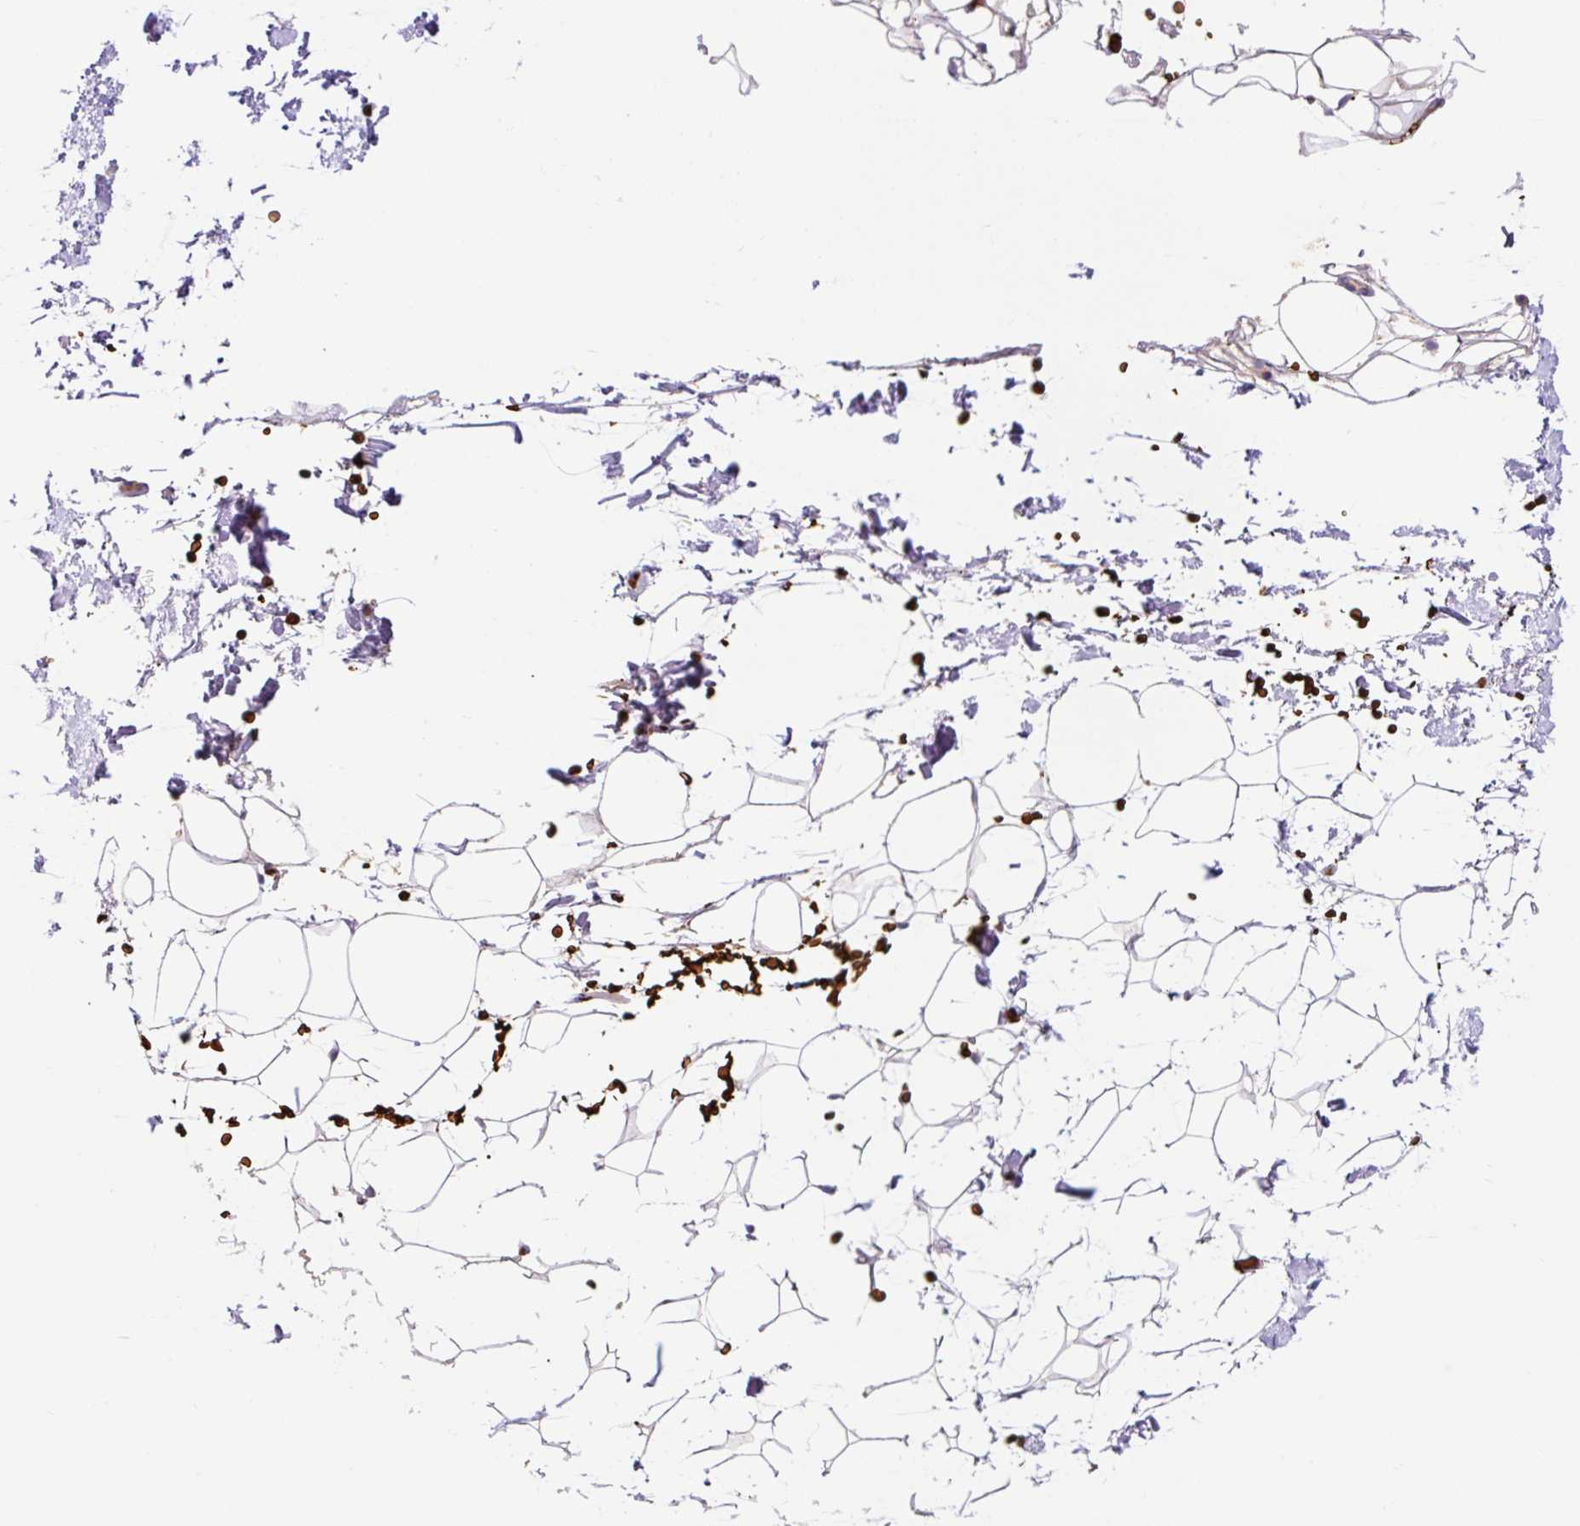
{"staining": {"intensity": "negative", "quantity": "none", "location": "none"}, "tissue": "adipose tissue", "cell_type": "Adipocytes", "image_type": "normal", "snomed": [{"axis": "morphology", "description": "Normal tissue, NOS"}, {"axis": "topography", "description": "Skin"}, {"axis": "topography", "description": "Peripheral nerve tissue"}], "caption": "High power microscopy micrograph of an IHC image of unremarkable adipose tissue, revealing no significant expression in adipocytes. (Brightfield microscopy of DAB (3,3'-diaminobenzidine) immunohistochemistry at high magnification).", "gene": "HIP1R", "patient": {"sex": "female", "age": 56}}